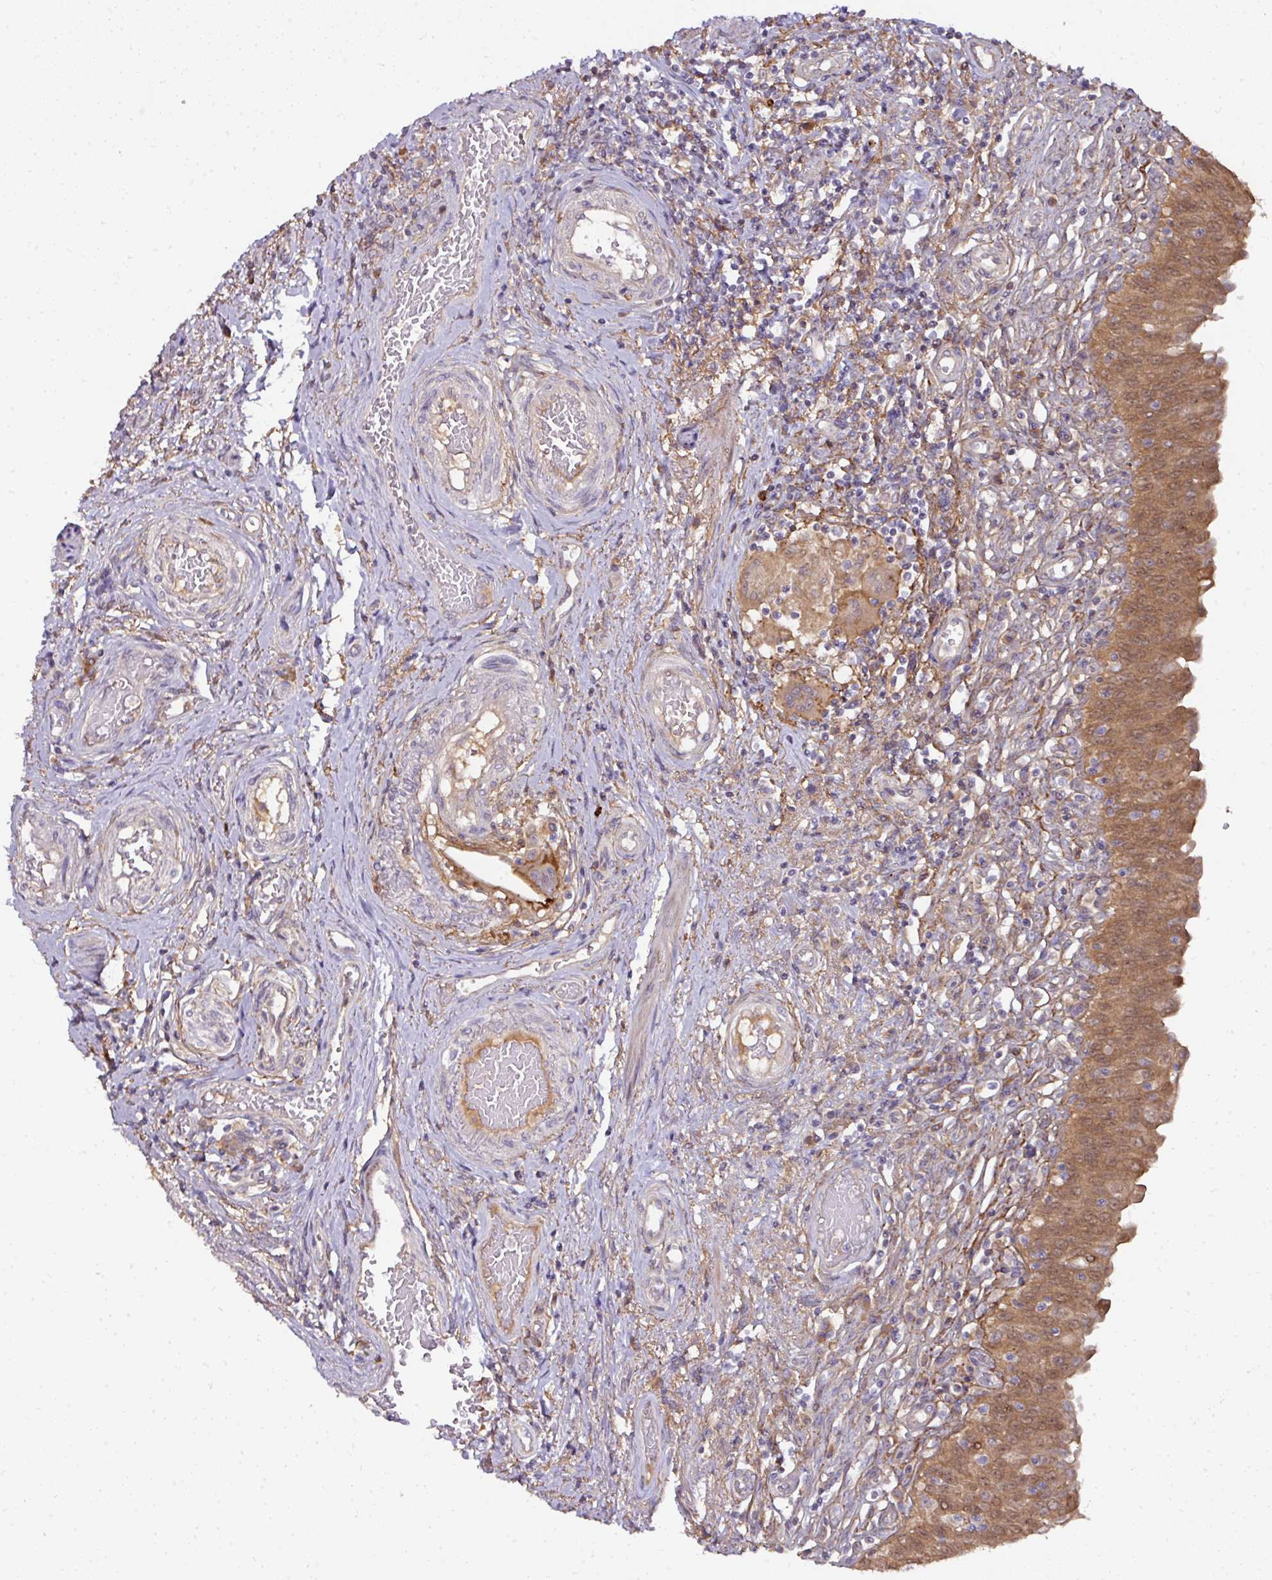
{"staining": {"intensity": "moderate", "quantity": ">75%", "location": "cytoplasmic/membranous,nuclear"}, "tissue": "urinary bladder", "cell_type": "Urothelial cells", "image_type": "normal", "snomed": [{"axis": "morphology", "description": "Normal tissue, NOS"}, {"axis": "topography", "description": "Urinary bladder"}], "caption": "An immunohistochemistry (IHC) image of unremarkable tissue is shown. Protein staining in brown labels moderate cytoplasmic/membranous,nuclear positivity in urinary bladder within urothelial cells.", "gene": "CTDSP2", "patient": {"sex": "male", "age": 71}}